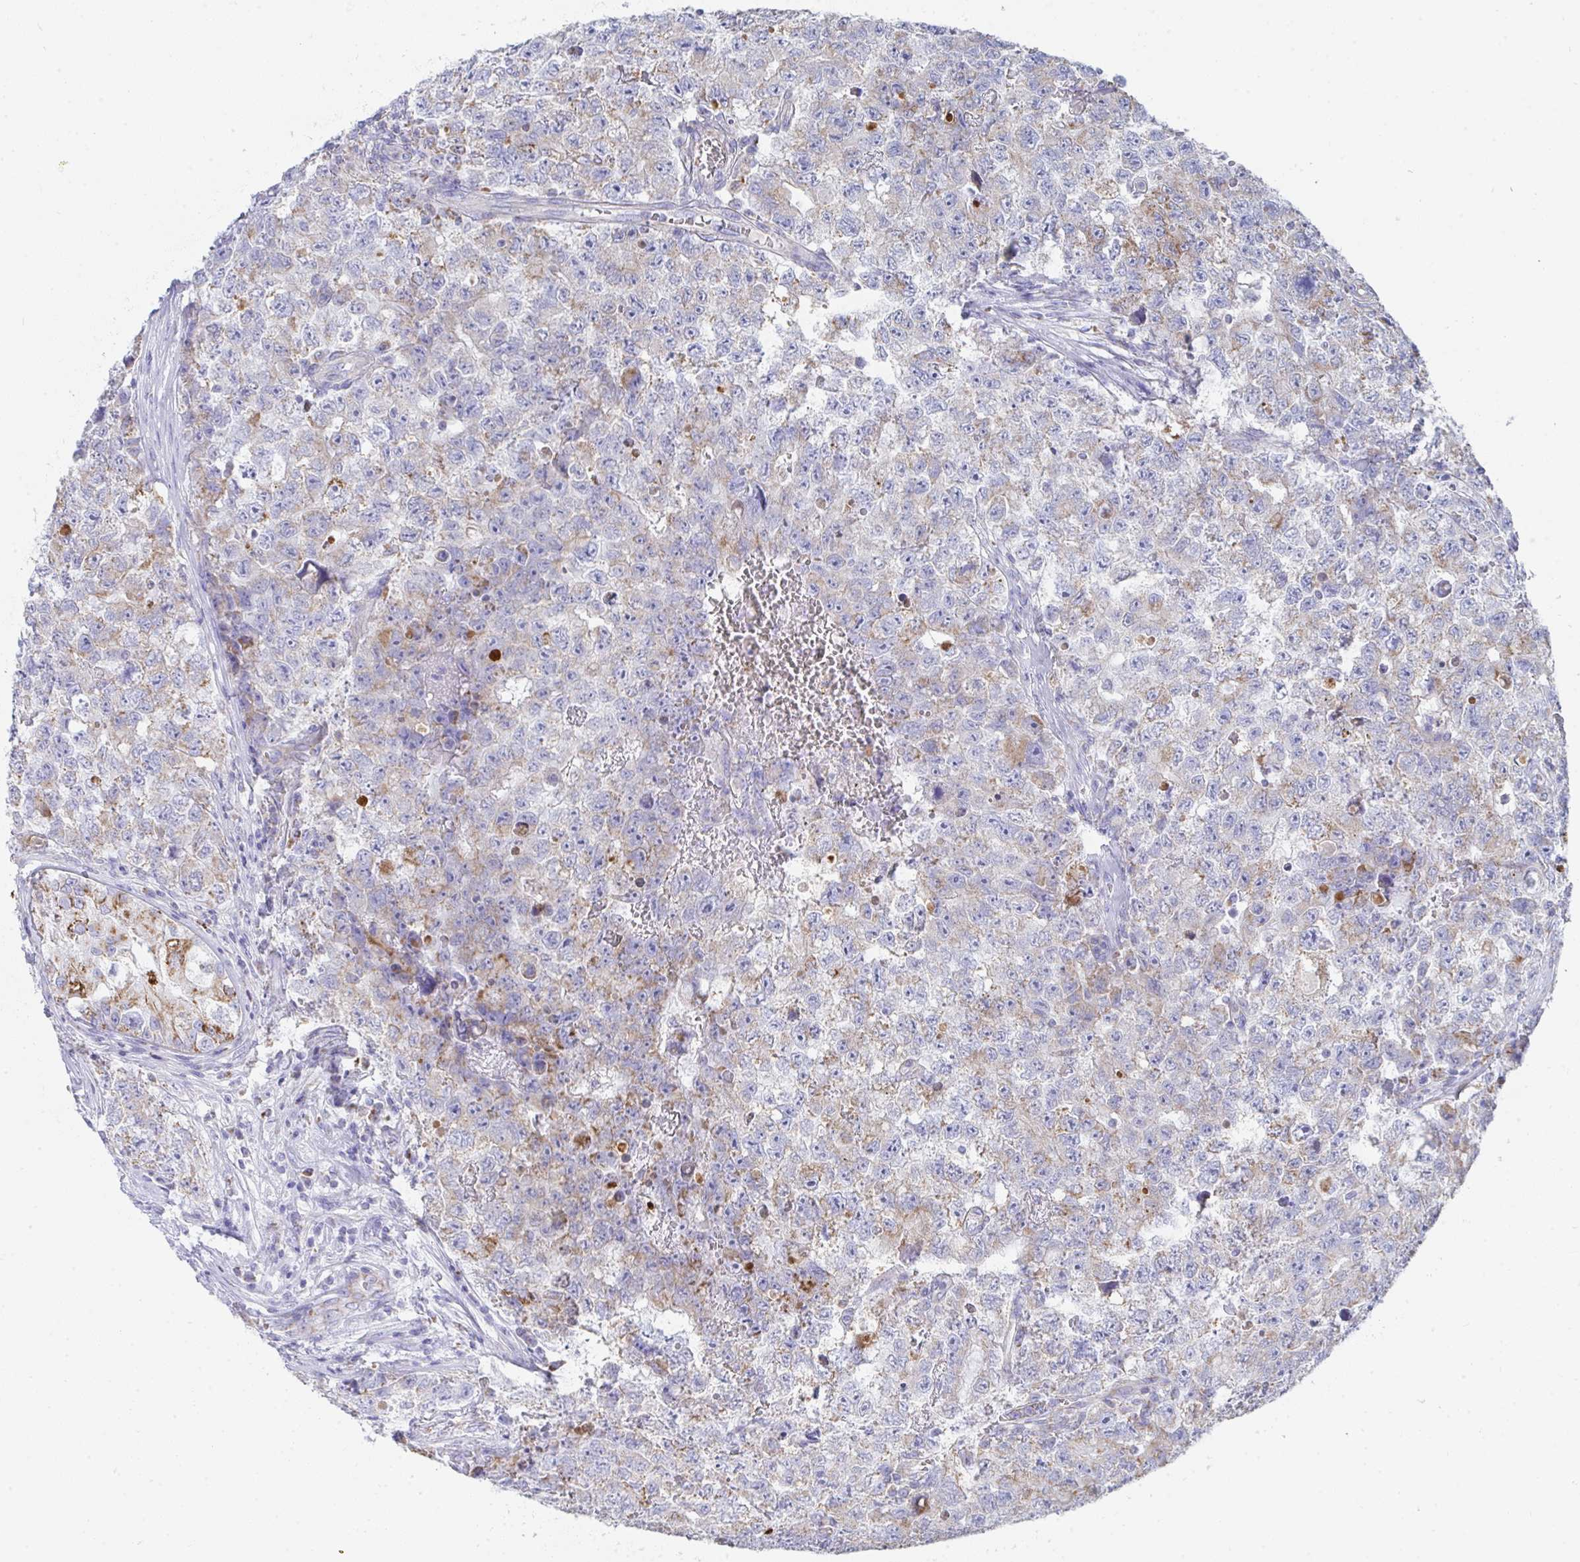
{"staining": {"intensity": "moderate", "quantity": "<25%", "location": "cytoplasmic/membranous"}, "tissue": "testis cancer", "cell_type": "Tumor cells", "image_type": "cancer", "snomed": [{"axis": "morphology", "description": "Carcinoma, Embryonal, NOS"}, {"axis": "topography", "description": "Testis"}], "caption": "Testis cancer tissue reveals moderate cytoplasmic/membranous expression in approximately <25% of tumor cells, visualized by immunohistochemistry. (IHC, brightfield microscopy, high magnification).", "gene": "AIFM1", "patient": {"sex": "male", "age": 18}}